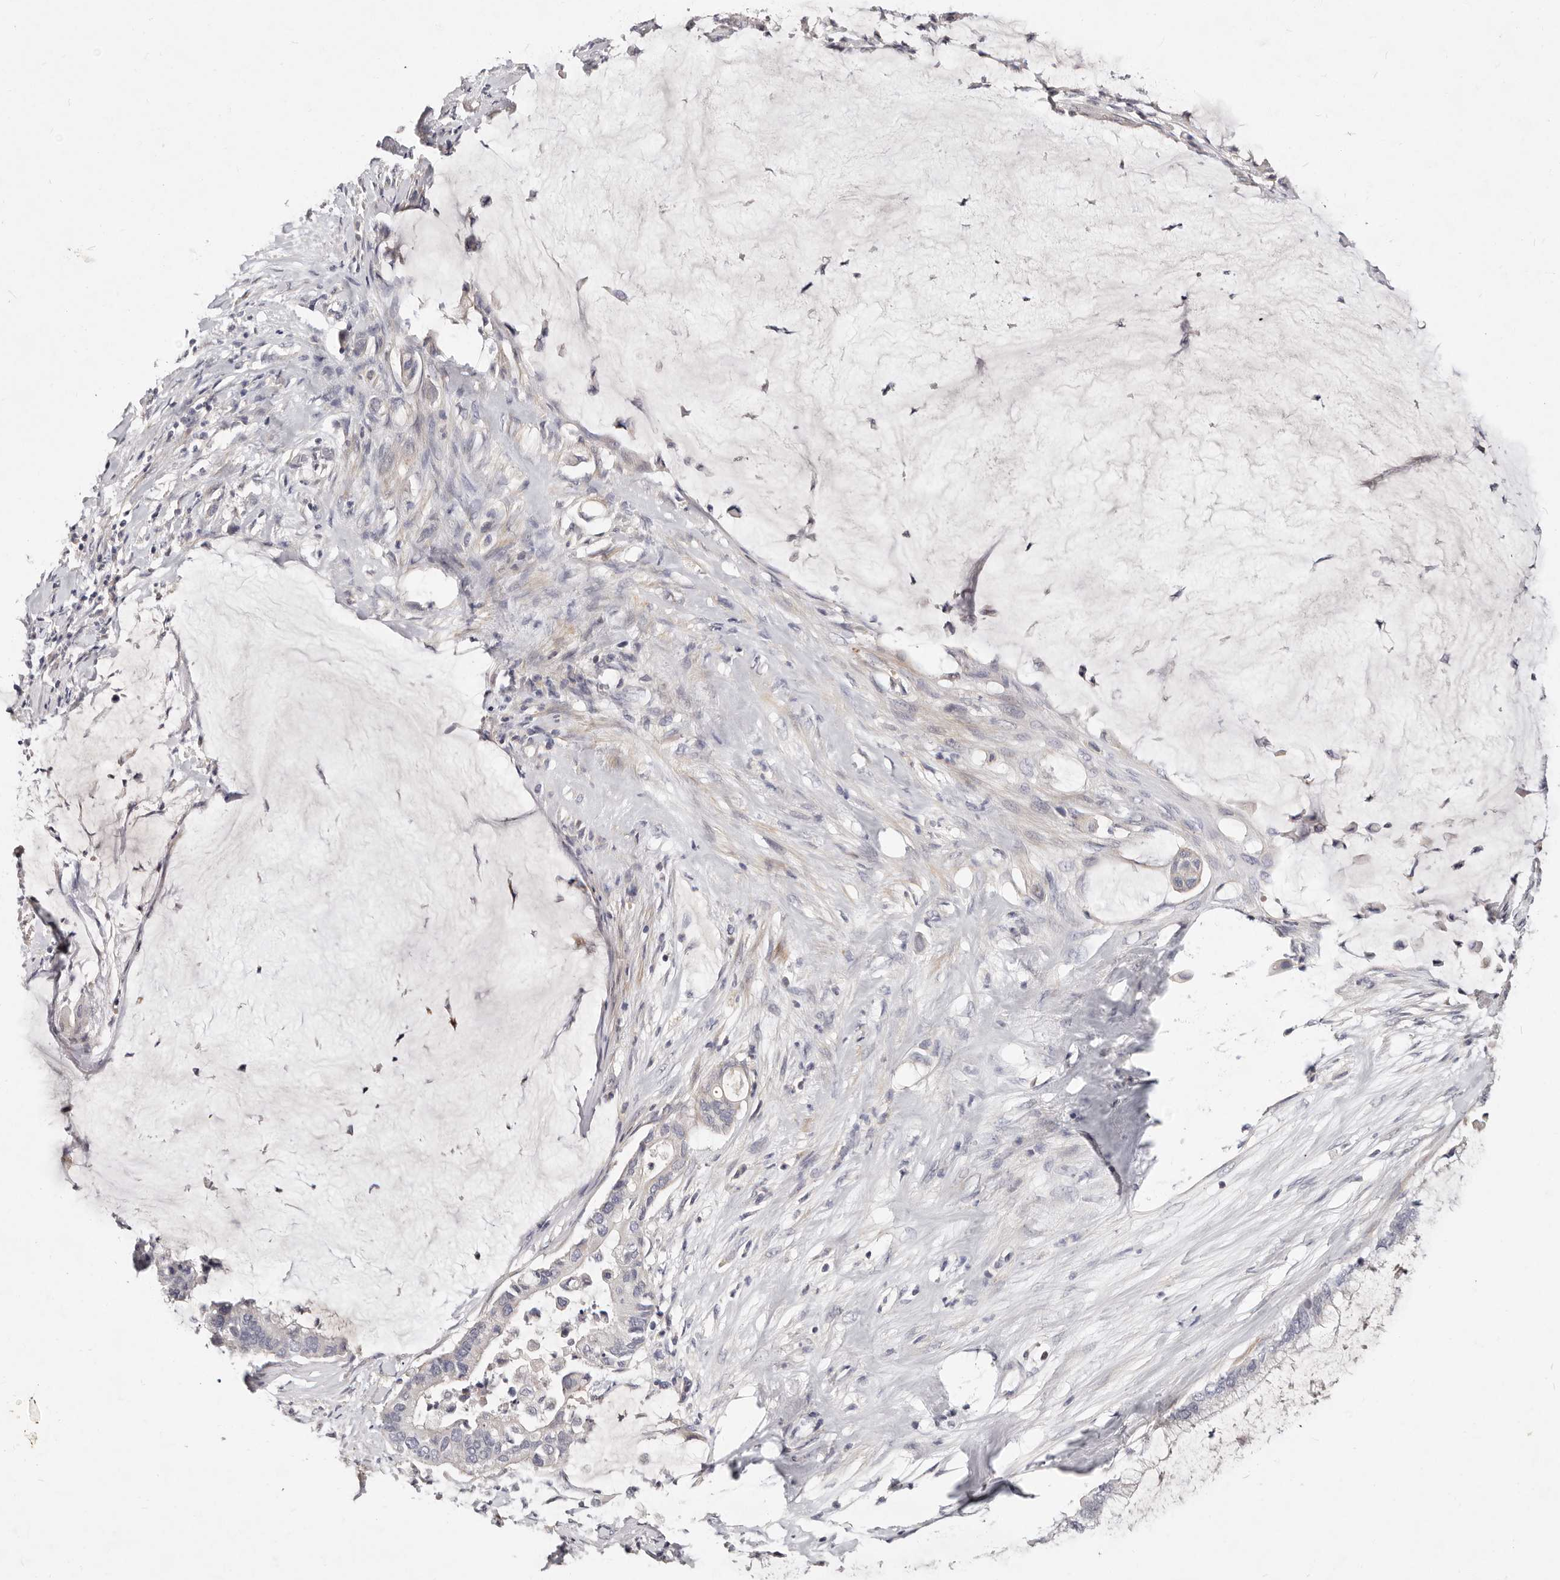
{"staining": {"intensity": "negative", "quantity": "none", "location": "none"}, "tissue": "pancreatic cancer", "cell_type": "Tumor cells", "image_type": "cancer", "snomed": [{"axis": "morphology", "description": "Adenocarcinoma, NOS"}, {"axis": "topography", "description": "Pancreas"}], "caption": "Immunohistochemistry (IHC) micrograph of human adenocarcinoma (pancreatic) stained for a protein (brown), which shows no positivity in tumor cells. (Stains: DAB IHC with hematoxylin counter stain, Microscopy: brightfield microscopy at high magnification).", "gene": "MRPS33", "patient": {"sex": "male", "age": 41}}